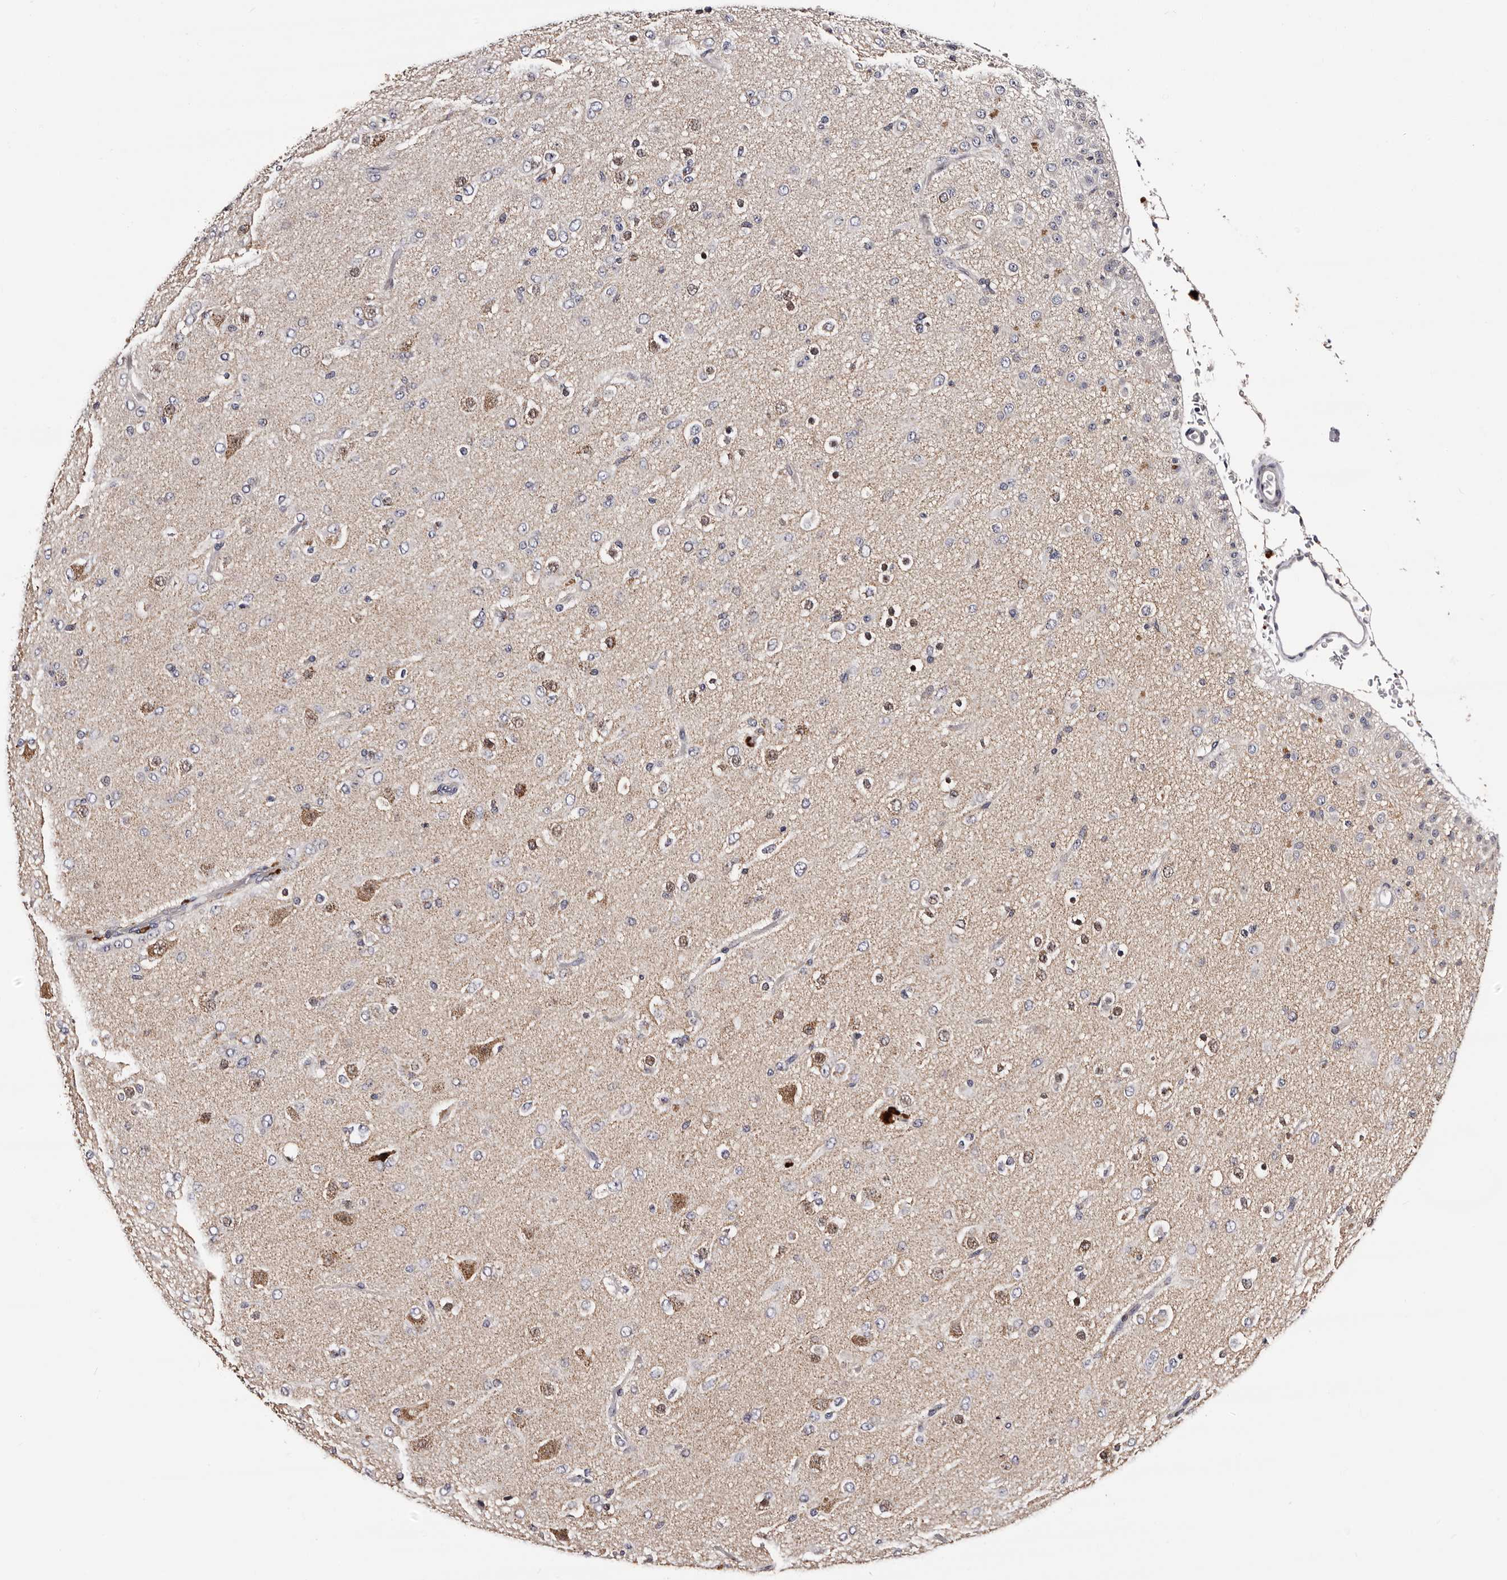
{"staining": {"intensity": "negative", "quantity": "none", "location": "none"}, "tissue": "glioma", "cell_type": "Tumor cells", "image_type": "cancer", "snomed": [{"axis": "morphology", "description": "Glioma, malignant, Low grade"}, {"axis": "topography", "description": "Brain"}], "caption": "This is an immunohistochemistry image of human glioma. There is no expression in tumor cells.", "gene": "TAF4B", "patient": {"sex": "male", "age": 65}}